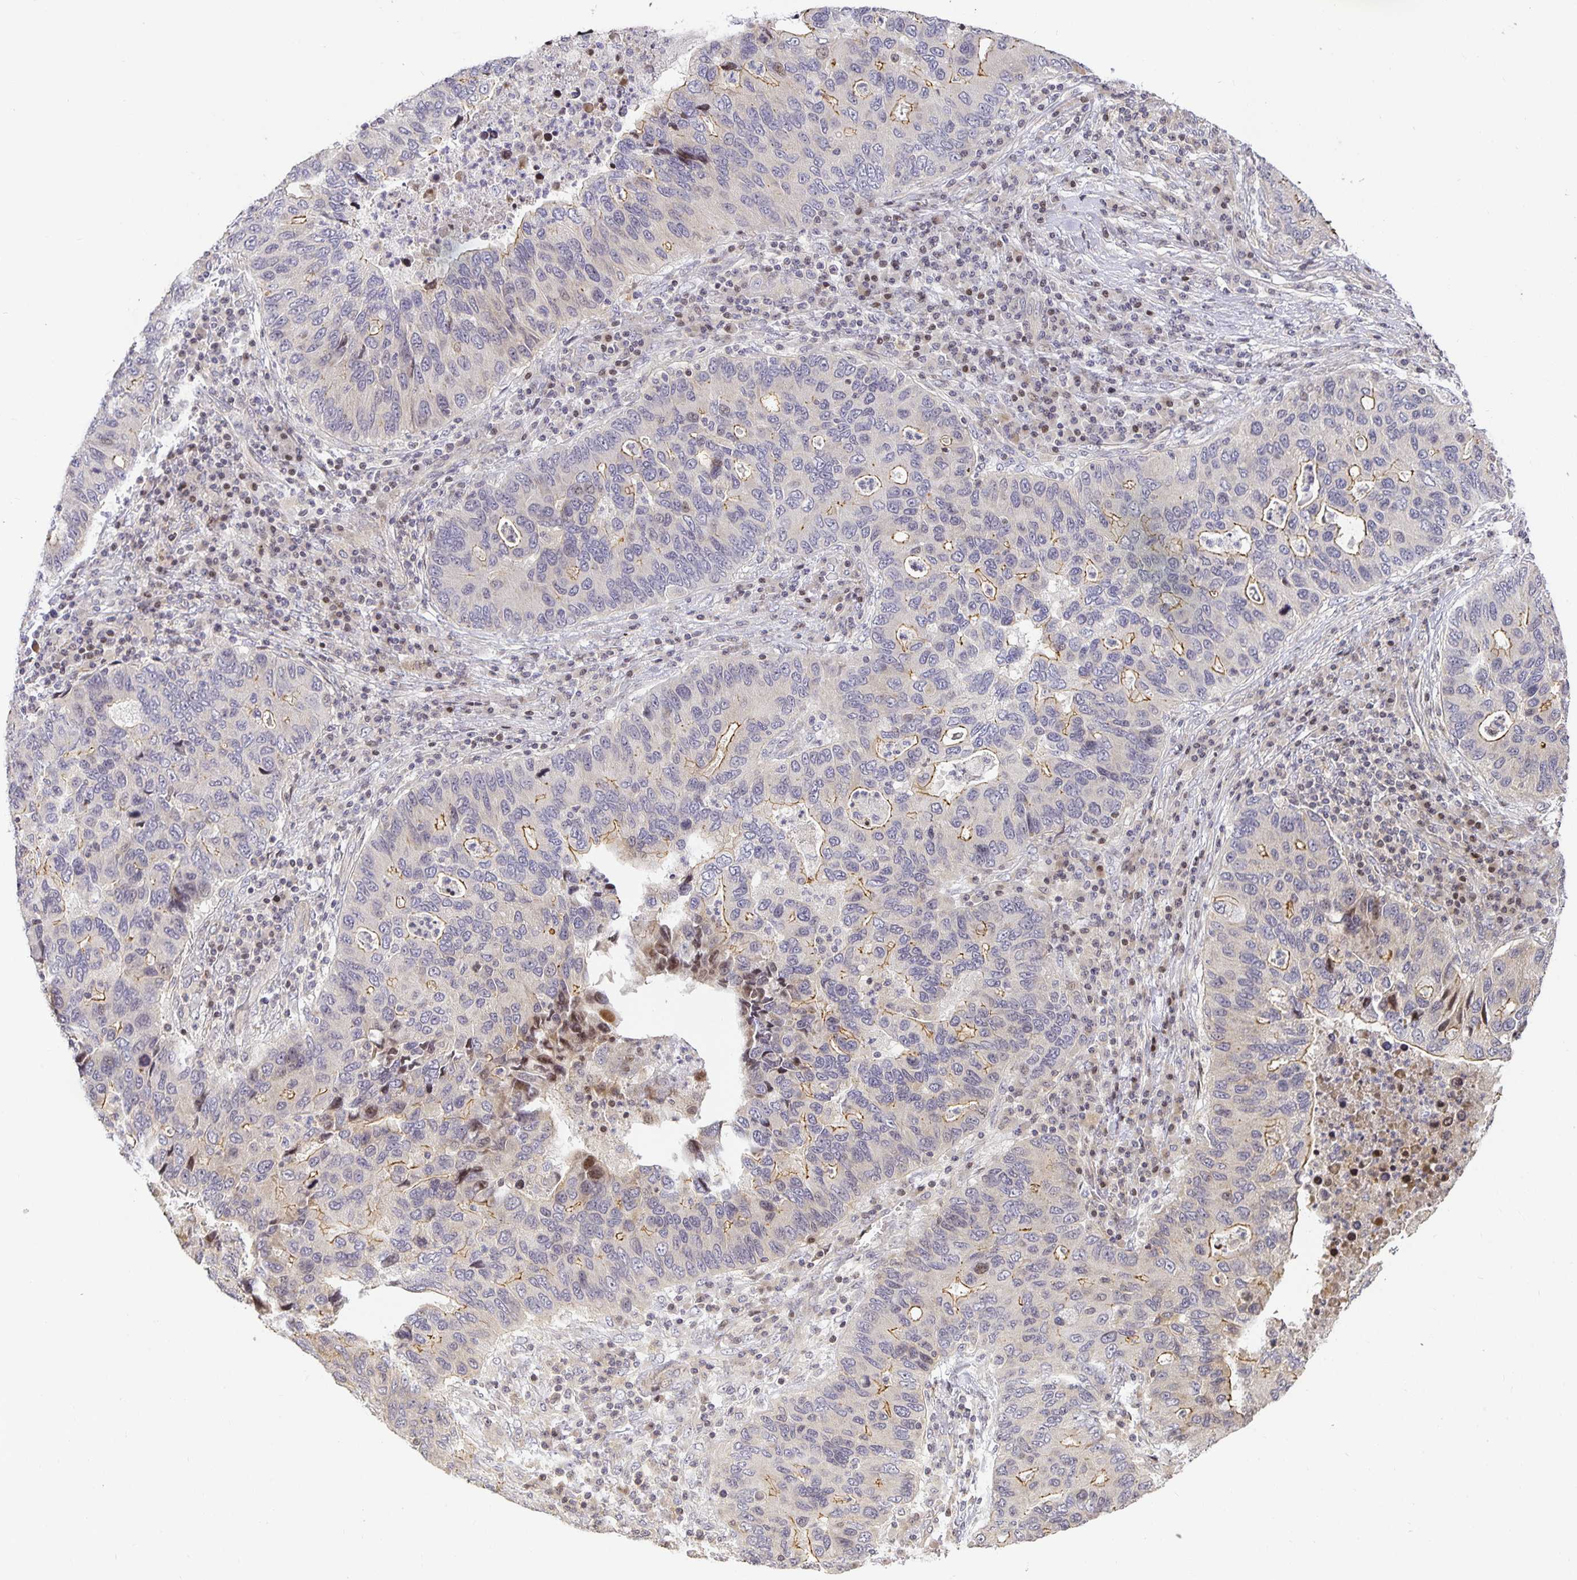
{"staining": {"intensity": "moderate", "quantity": "<25%", "location": "cytoplasmic/membranous"}, "tissue": "lung cancer", "cell_type": "Tumor cells", "image_type": "cancer", "snomed": [{"axis": "morphology", "description": "Adenocarcinoma, NOS"}, {"axis": "morphology", "description": "Adenocarcinoma, metastatic, NOS"}, {"axis": "topography", "description": "Lymph node"}, {"axis": "topography", "description": "Lung"}], "caption": "A photomicrograph of human metastatic adenocarcinoma (lung) stained for a protein reveals moderate cytoplasmic/membranous brown staining in tumor cells. The staining was performed using DAB (3,3'-diaminobenzidine), with brown indicating positive protein expression. Nuclei are stained blue with hematoxylin.", "gene": "TJP3", "patient": {"sex": "female", "age": 54}}